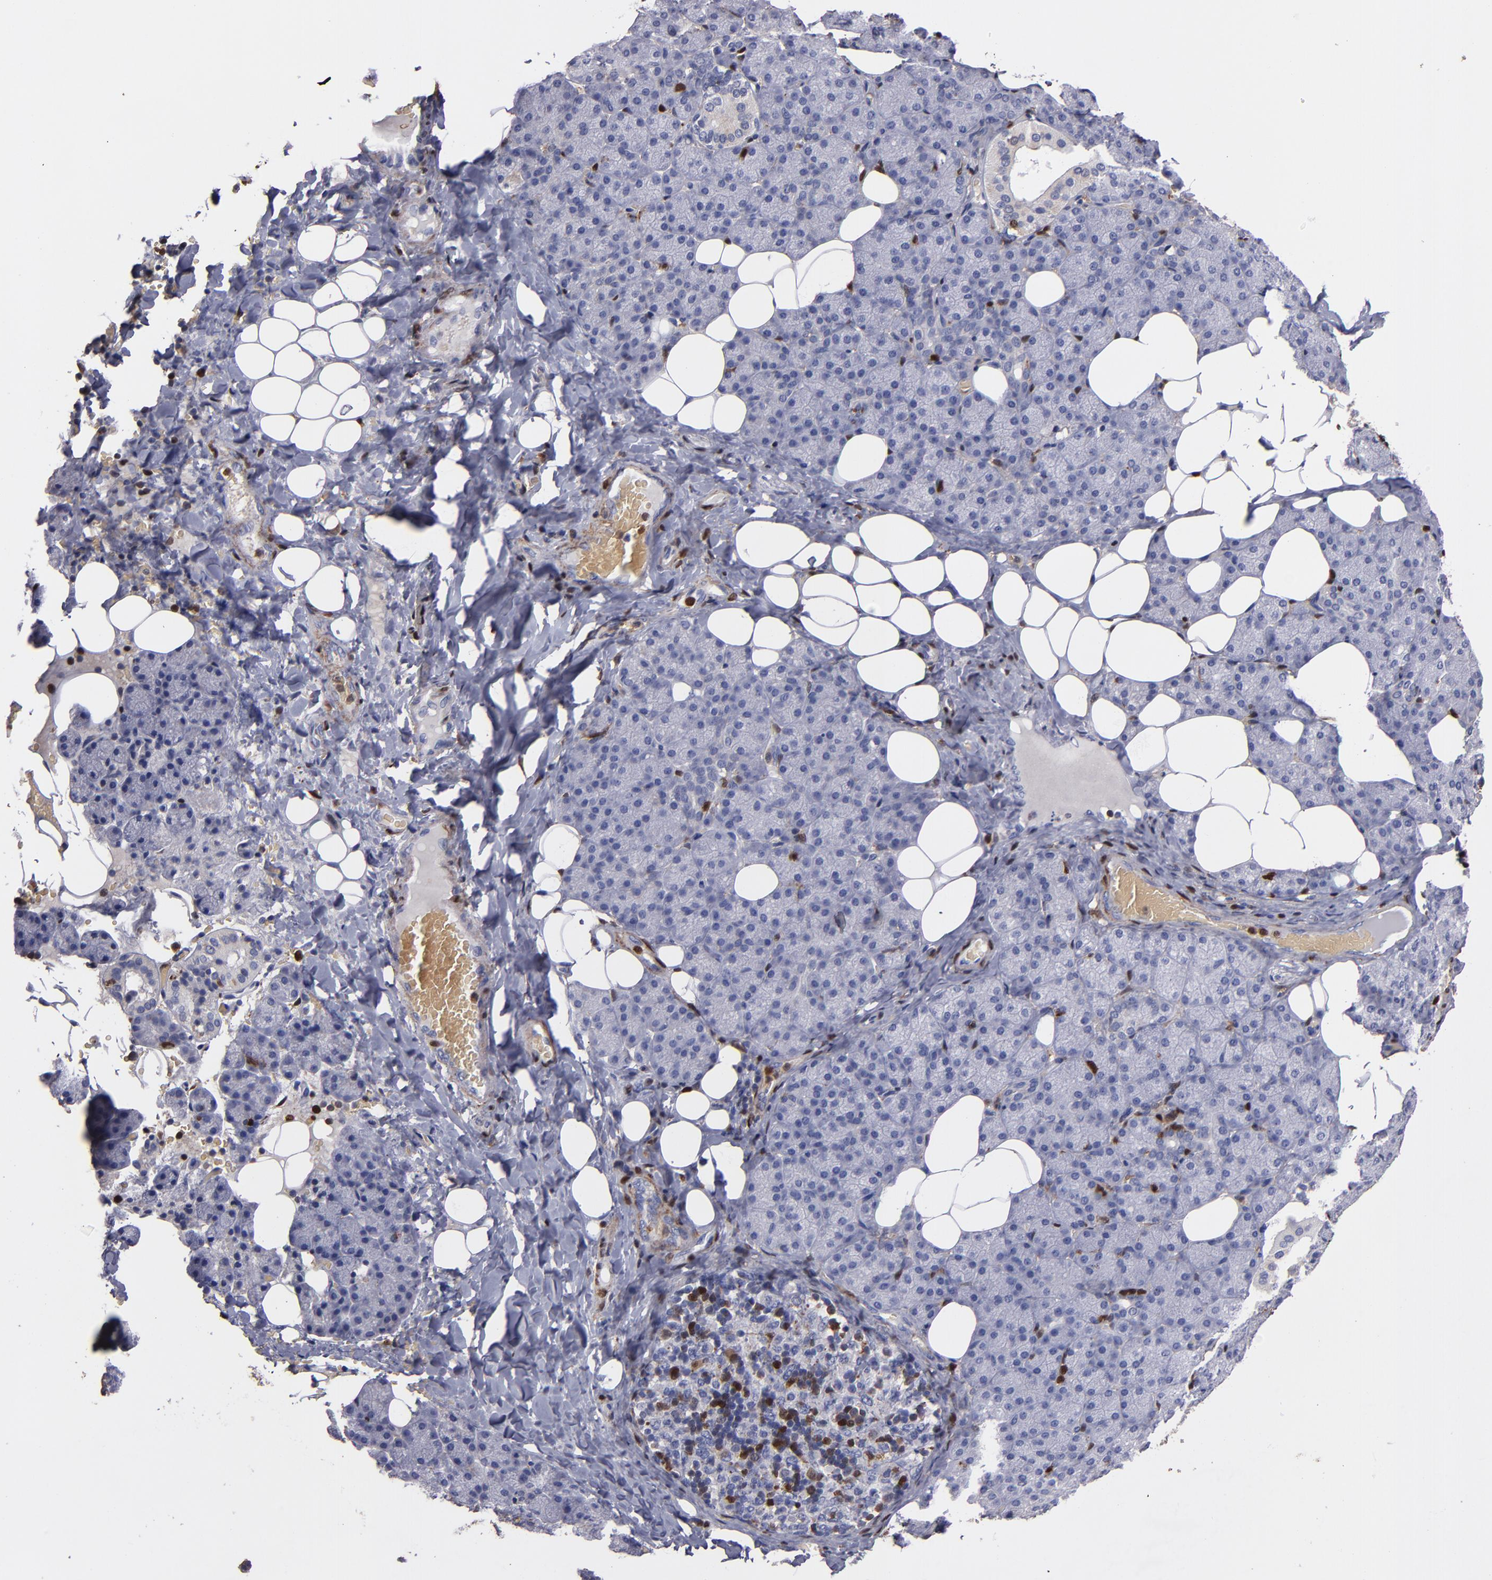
{"staining": {"intensity": "moderate", "quantity": "<25%", "location": "cytoplasmic/membranous"}, "tissue": "salivary gland", "cell_type": "Glandular cells", "image_type": "normal", "snomed": [{"axis": "morphology", "description": "Normal tissue, NOS"}, {"axis": "topography", "description": "Lymph node"}, {"axis": "topography", "description": "Salivary gland"}], "caption": "IHC of benign human salivary gland exhibits low levels of moderate cytoplasmic/membranous positivity in approximately <25% of glandular cells. The staining was performed using DAB, with brown indicating positive protein expression. Nuclei are stained blue with hematoxylin.", "gene": "S100A4", "patient": {"sex": "male", "age": 8}}